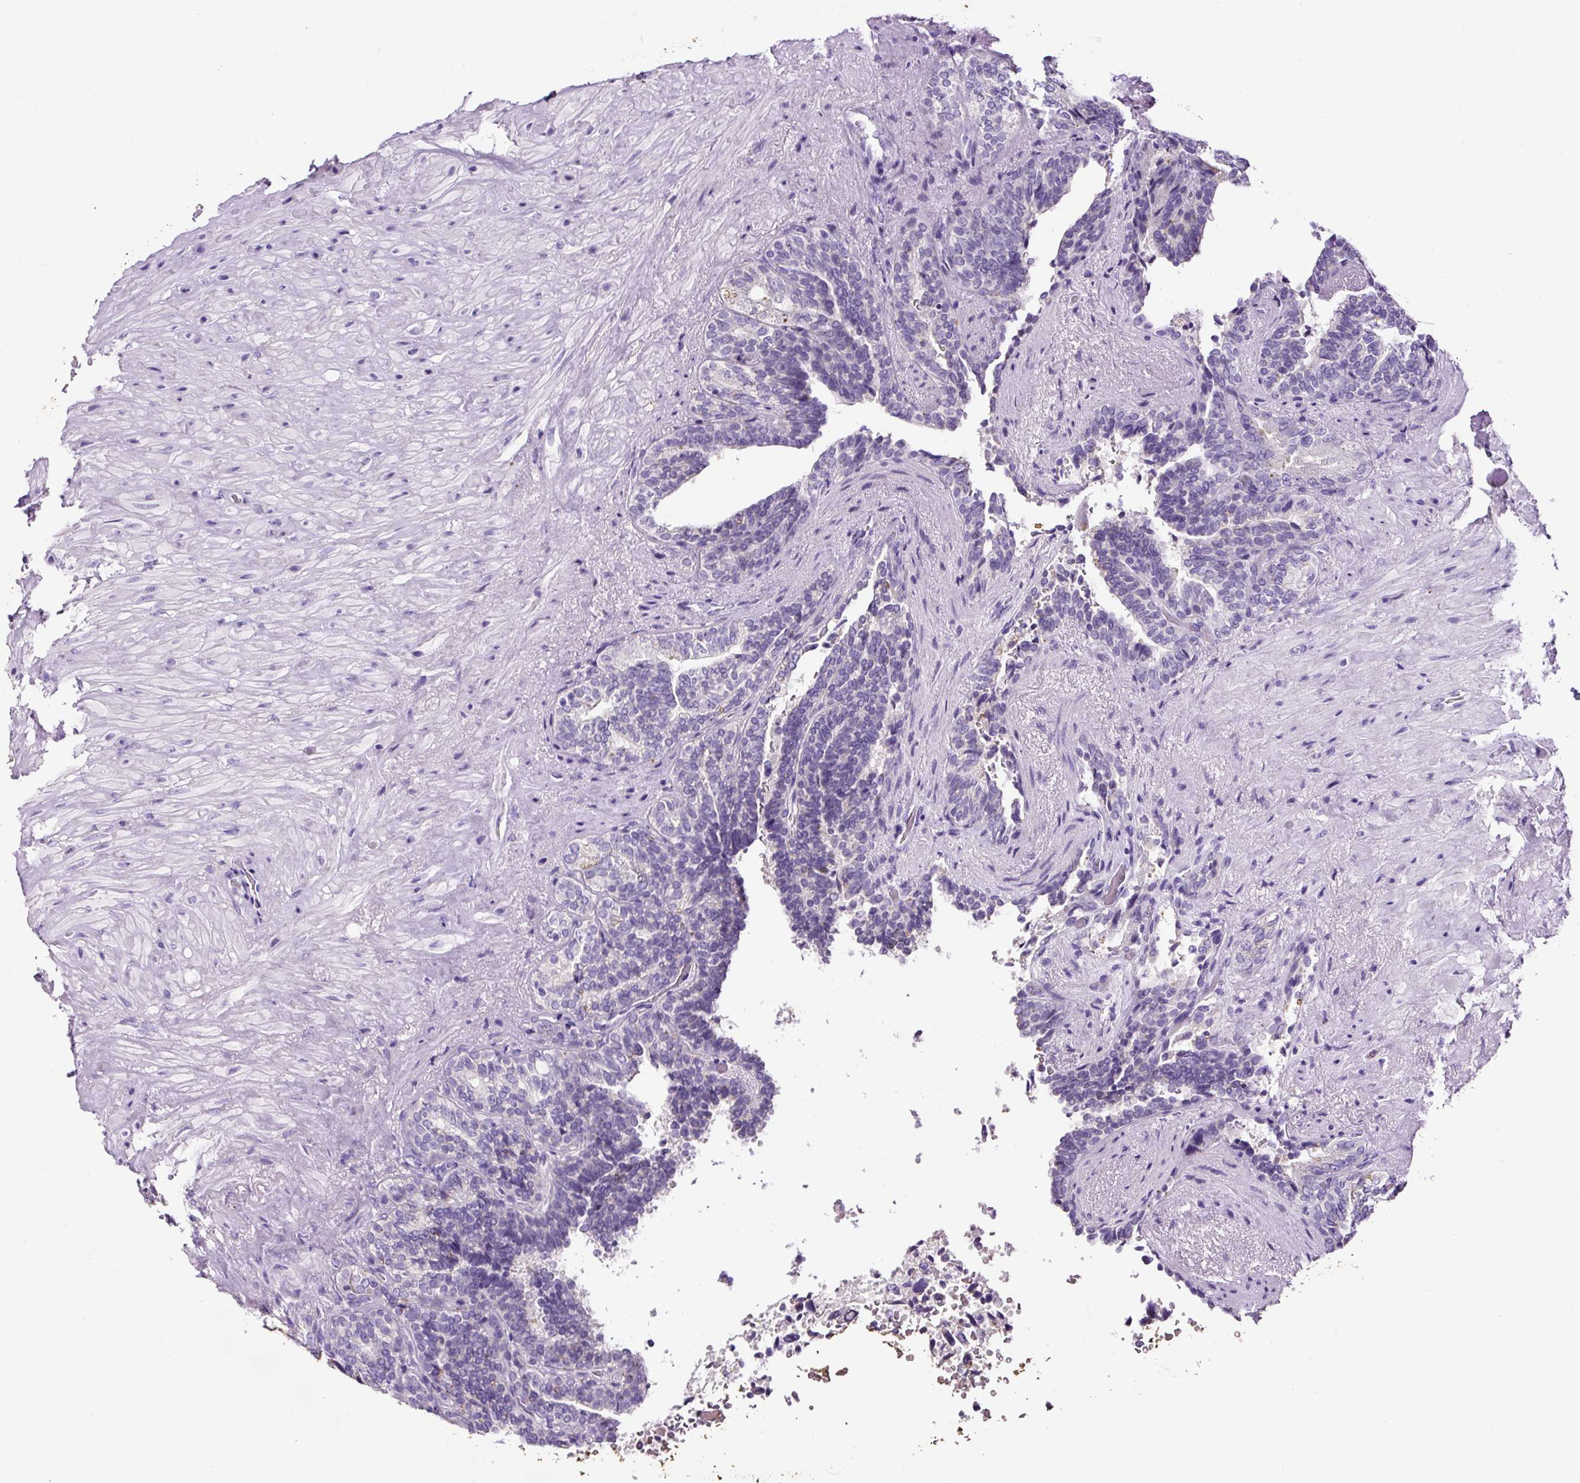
{"staining": {"intensity": "negative", "quantity": "none", "location": "none"}, "tissue": "seminal vesicle", "cell_type": "Glandular cells", "image_type": "normal", "snomed": [{"axis": "morphology", "description": "Normal tissue, NOS"}, {"axis": "topography", "description": "Seminal veicle"}, {"axis": "topography", "description": "Peripheral nerve tissue"}], "caption": "A high-resolution photomicrograph shows immunohistochemistry staining of normal seminal vesicle, which demonstrates no significant expression in glandular cells. Brightfield microscopy of immunohistochemistry stained with DAB (3,3'-diaminobenzidine) (brown) and hematoxylin (blue), captured at high magnification.", "gene": "SP8", "patient": {"sex": "male", "age": 63}}